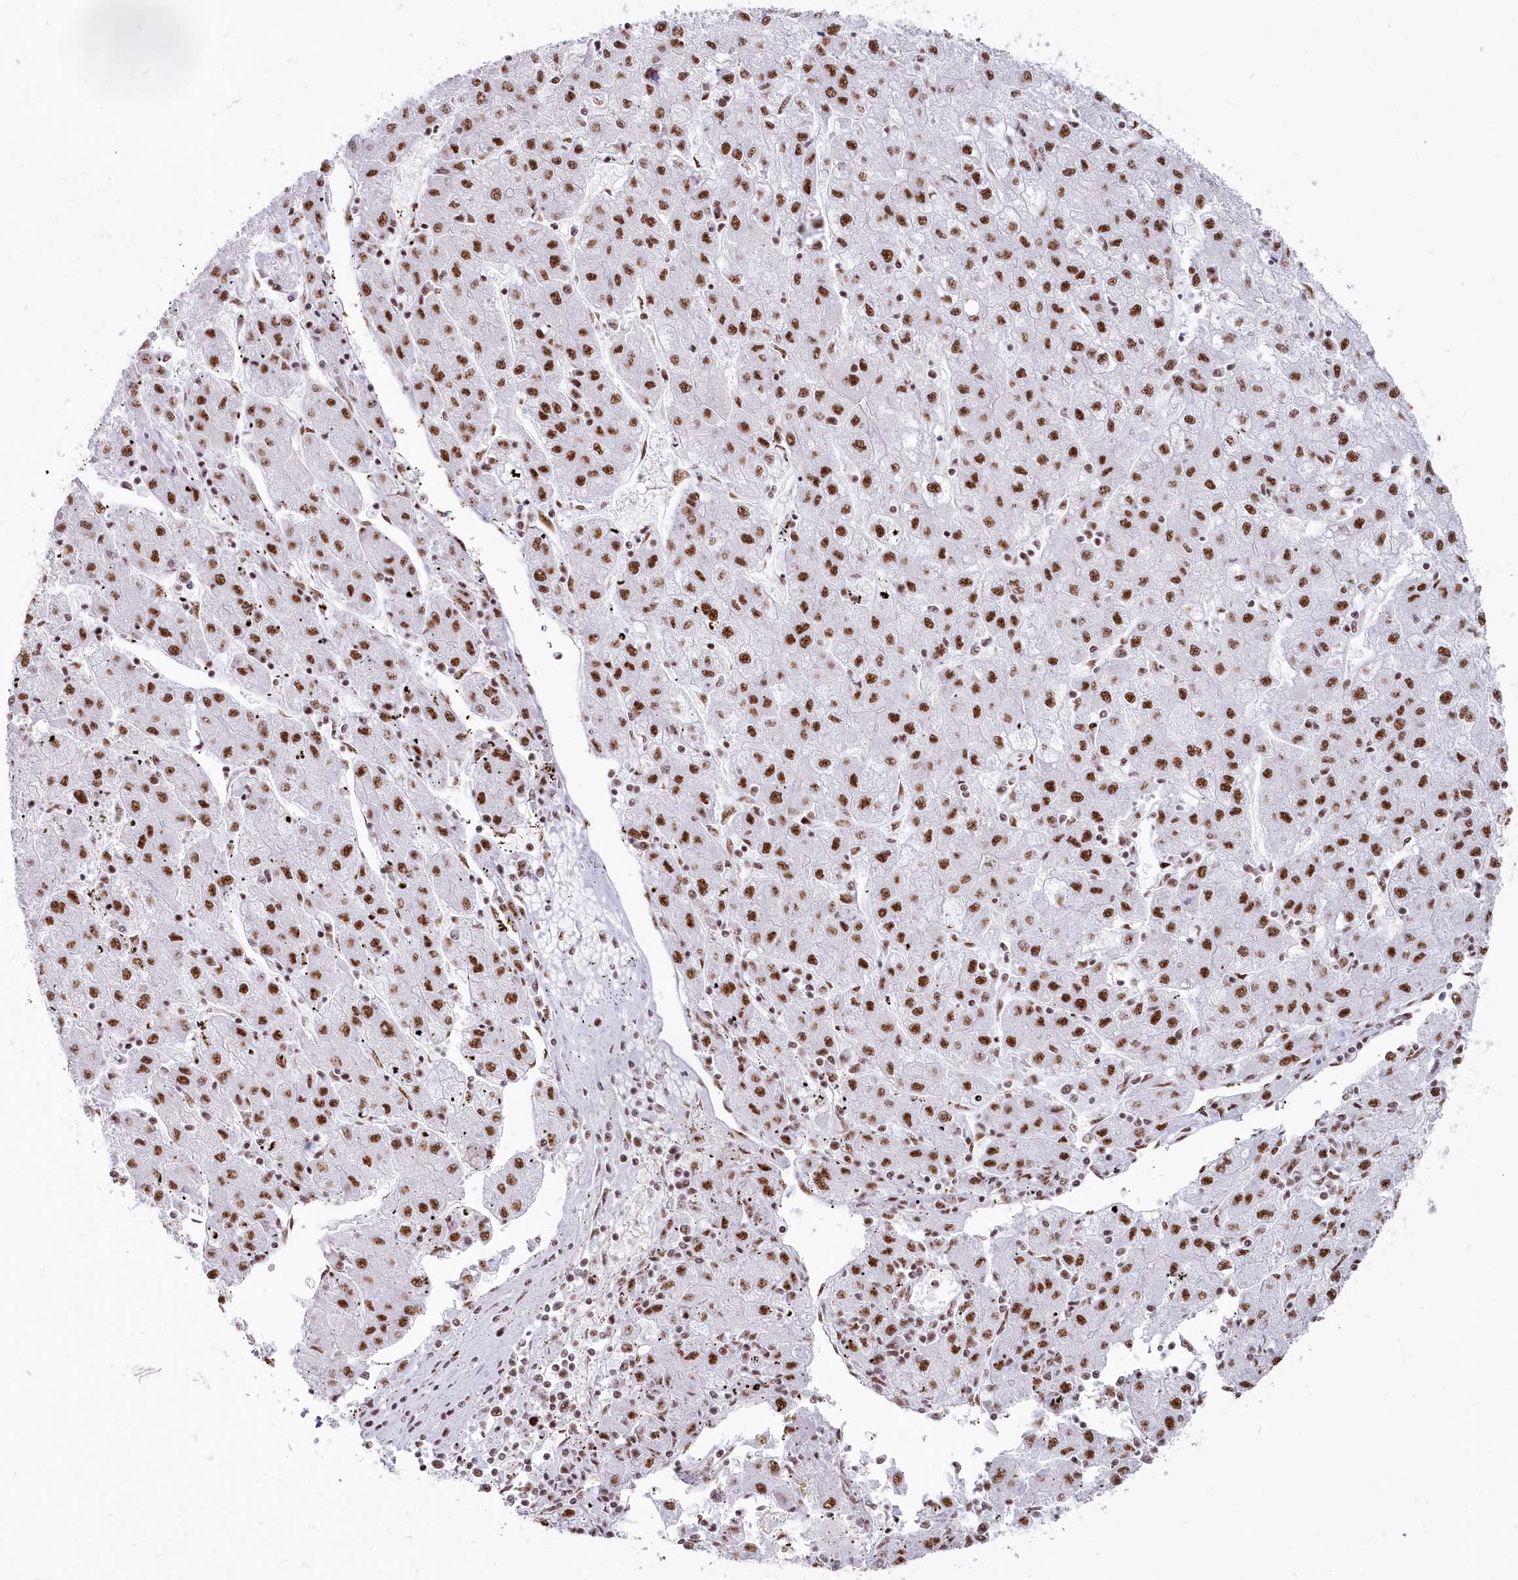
{"staining": {"intensity": "strong", "quantity": ">75%", "location": "nuclear"}, "tissue": "liver cancer", "cell_type": "Tumor cells", "image_type": "cancer", "snomed": [{"axis": "morphology", "description": "Carcinoma, Hepatocellular, NOS"}, {"axis": "topography", "description": "Liver"}], "caption": "Brown immunohistochemical staining in liver cancer (hepatocellular carcinoma) displays strong nuclear expression in about >75% of tumor cells.", "gene": "DDX46", "patient": {"sex": "male", "age": 72}}